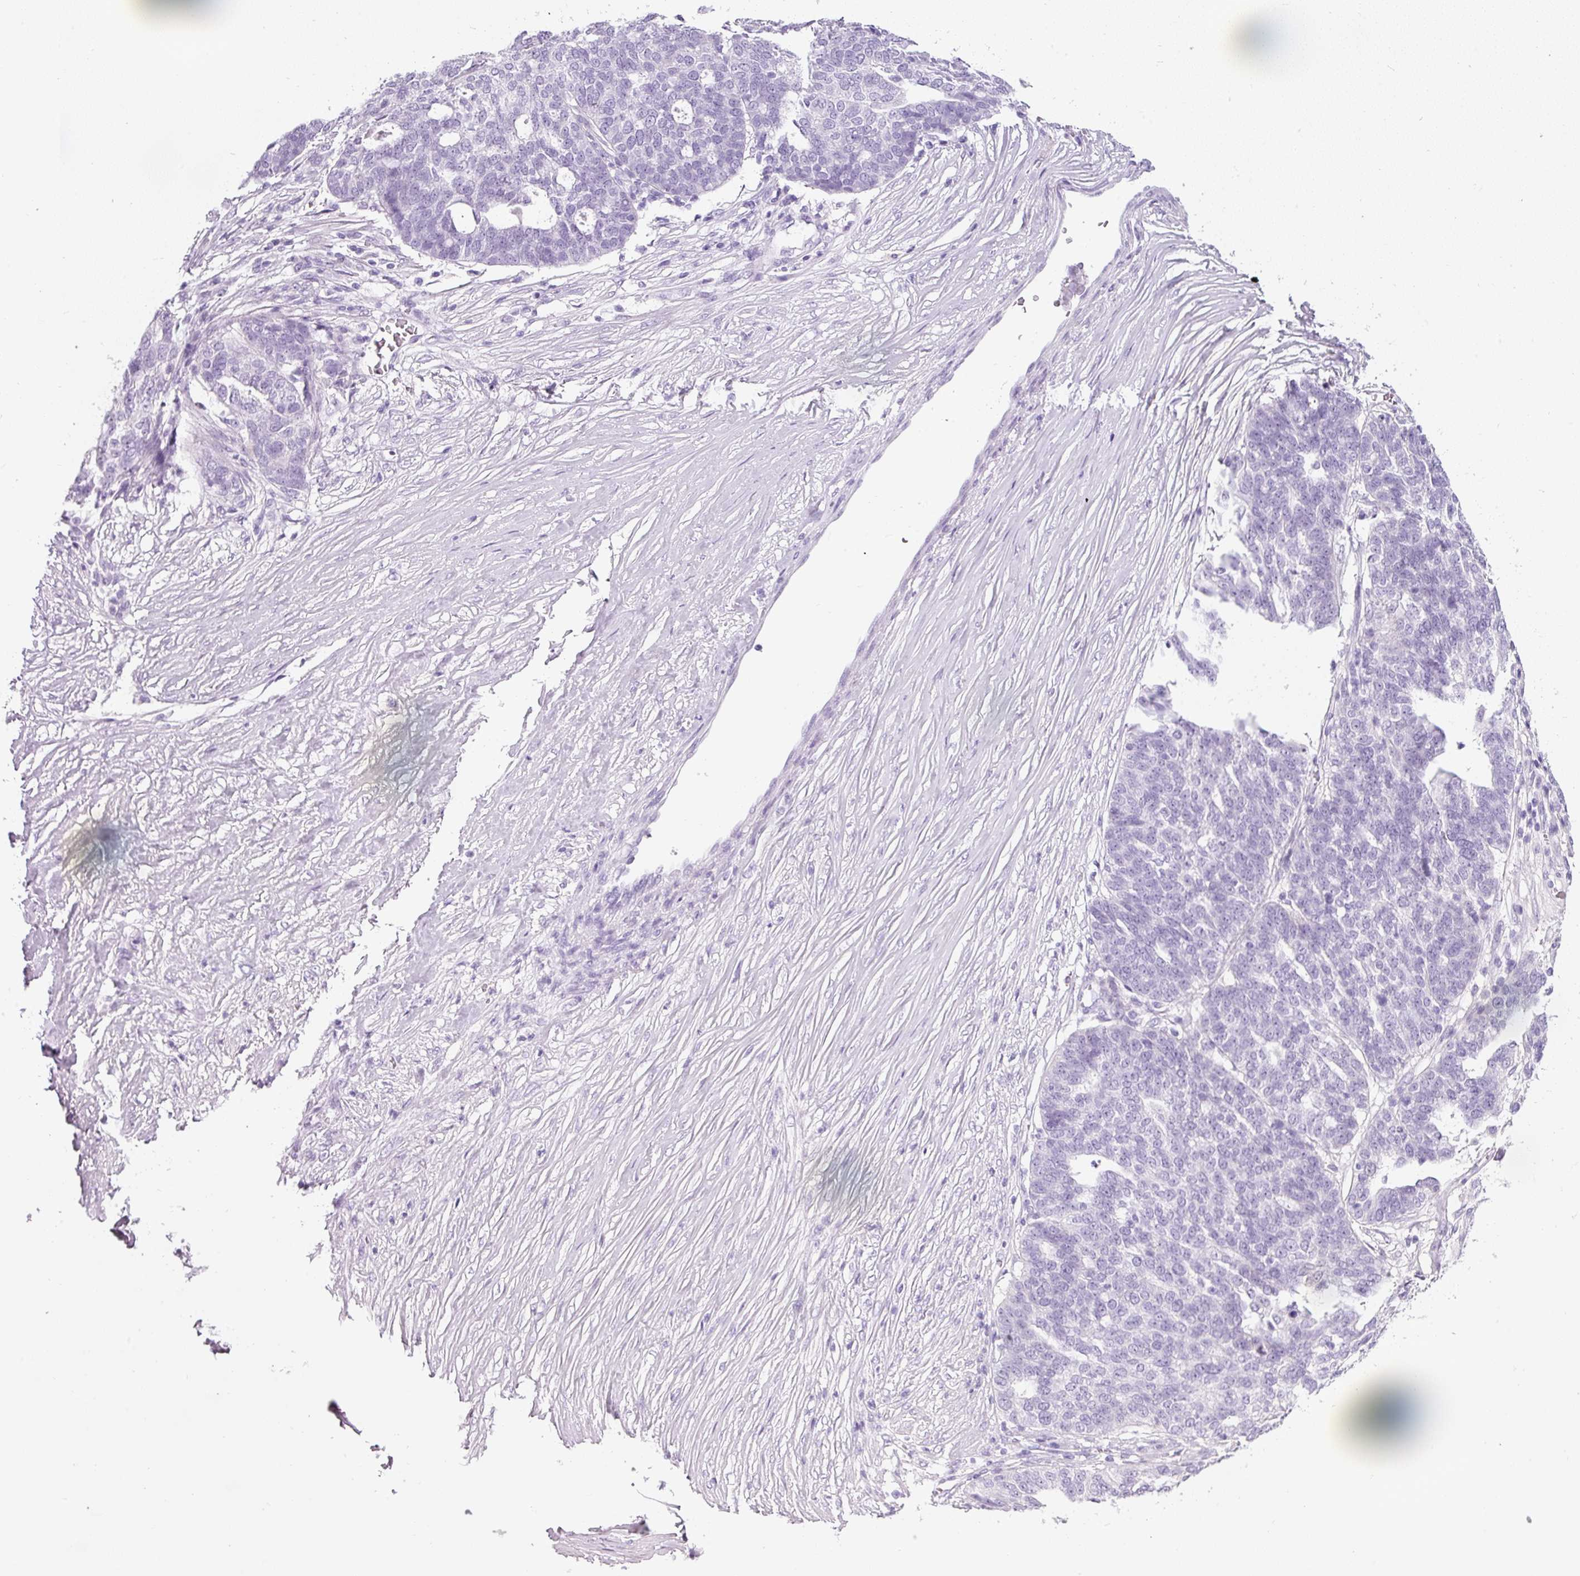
{"staining": {"intensity": "negative", "quantity": "none", "location": "none"}, "tissue": "ovarian cancer", "cell_type": "Tumor cells", "image_type": "cancer", "snomed": [{"axis": "morphology", "description": "Cystadenocarcinoma, serous, NOS"}, {"axis": "topography", "description": "Ovary"}], "caption": "Immunohistochemistry (IHC) of human ovarian serous cystadenocarcinoma reveals no staining in tumor cells.", "gene": "DNM1", "patient": {"sex": "female", "age": 59}}